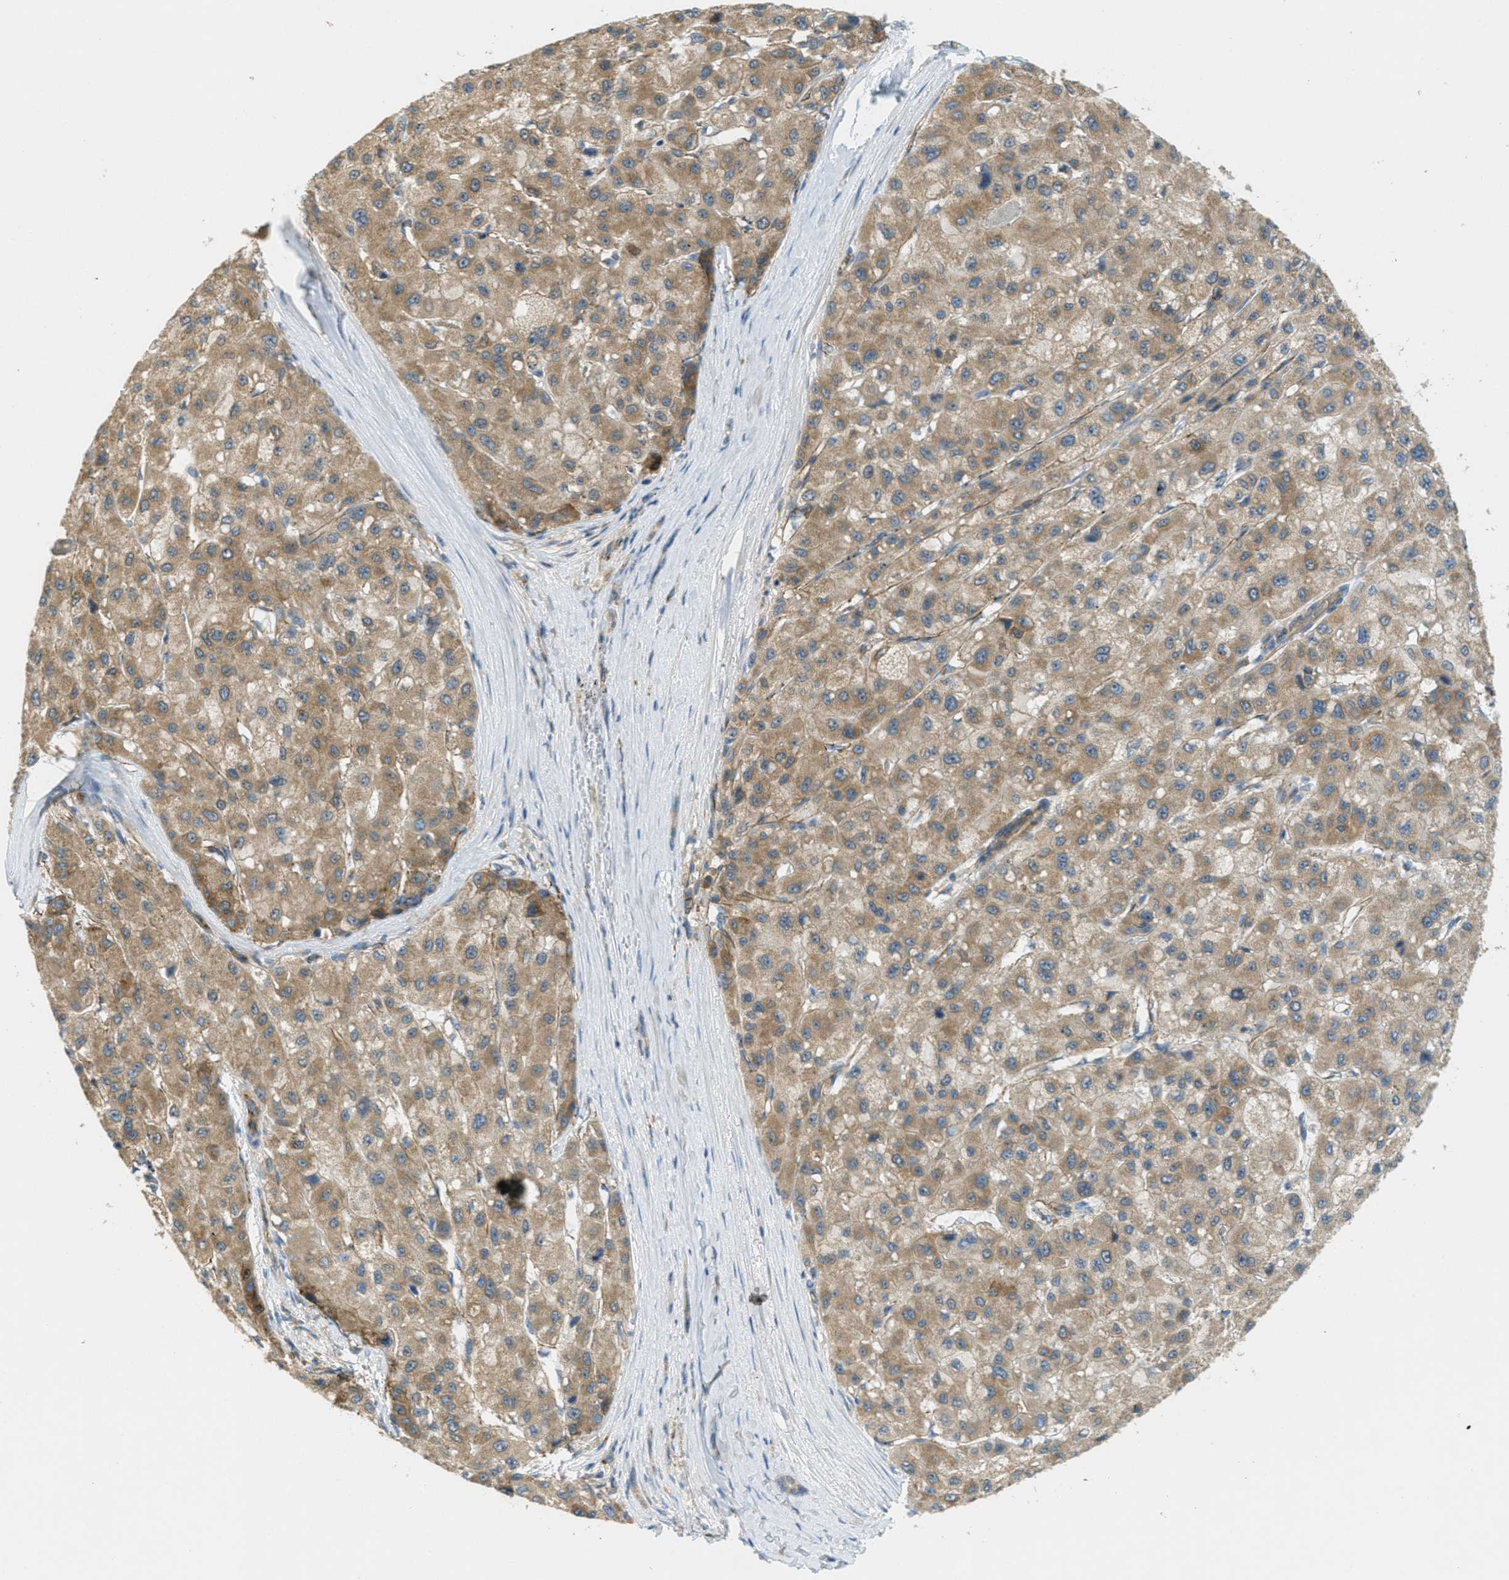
{"staining": {"intensity": "moderate", "quantity": ">75%", "location": "cytoplasmic/membranous"}, "tissue": "liver cancer", "cell_type": "Tumor cells", "image_type": "cancer", "snomed": [{"axis": "morphology", "description": "Carcinoma, Hepatocellular, NOS"}, {"axis": "topography", "description": "Liver"}], "caption": "An image of liver cancer (hepatocellular carcinoma) stained for a protein reveals moderate cytoplasmic/membranous brown staining in tumor cells. The staining was performed using DAB, with brown indicating positive protein expression. Nuclei are stained blue with hematoxylin.", "gene": "JCAD", "patient": {"sex": "male", "age": 80}}